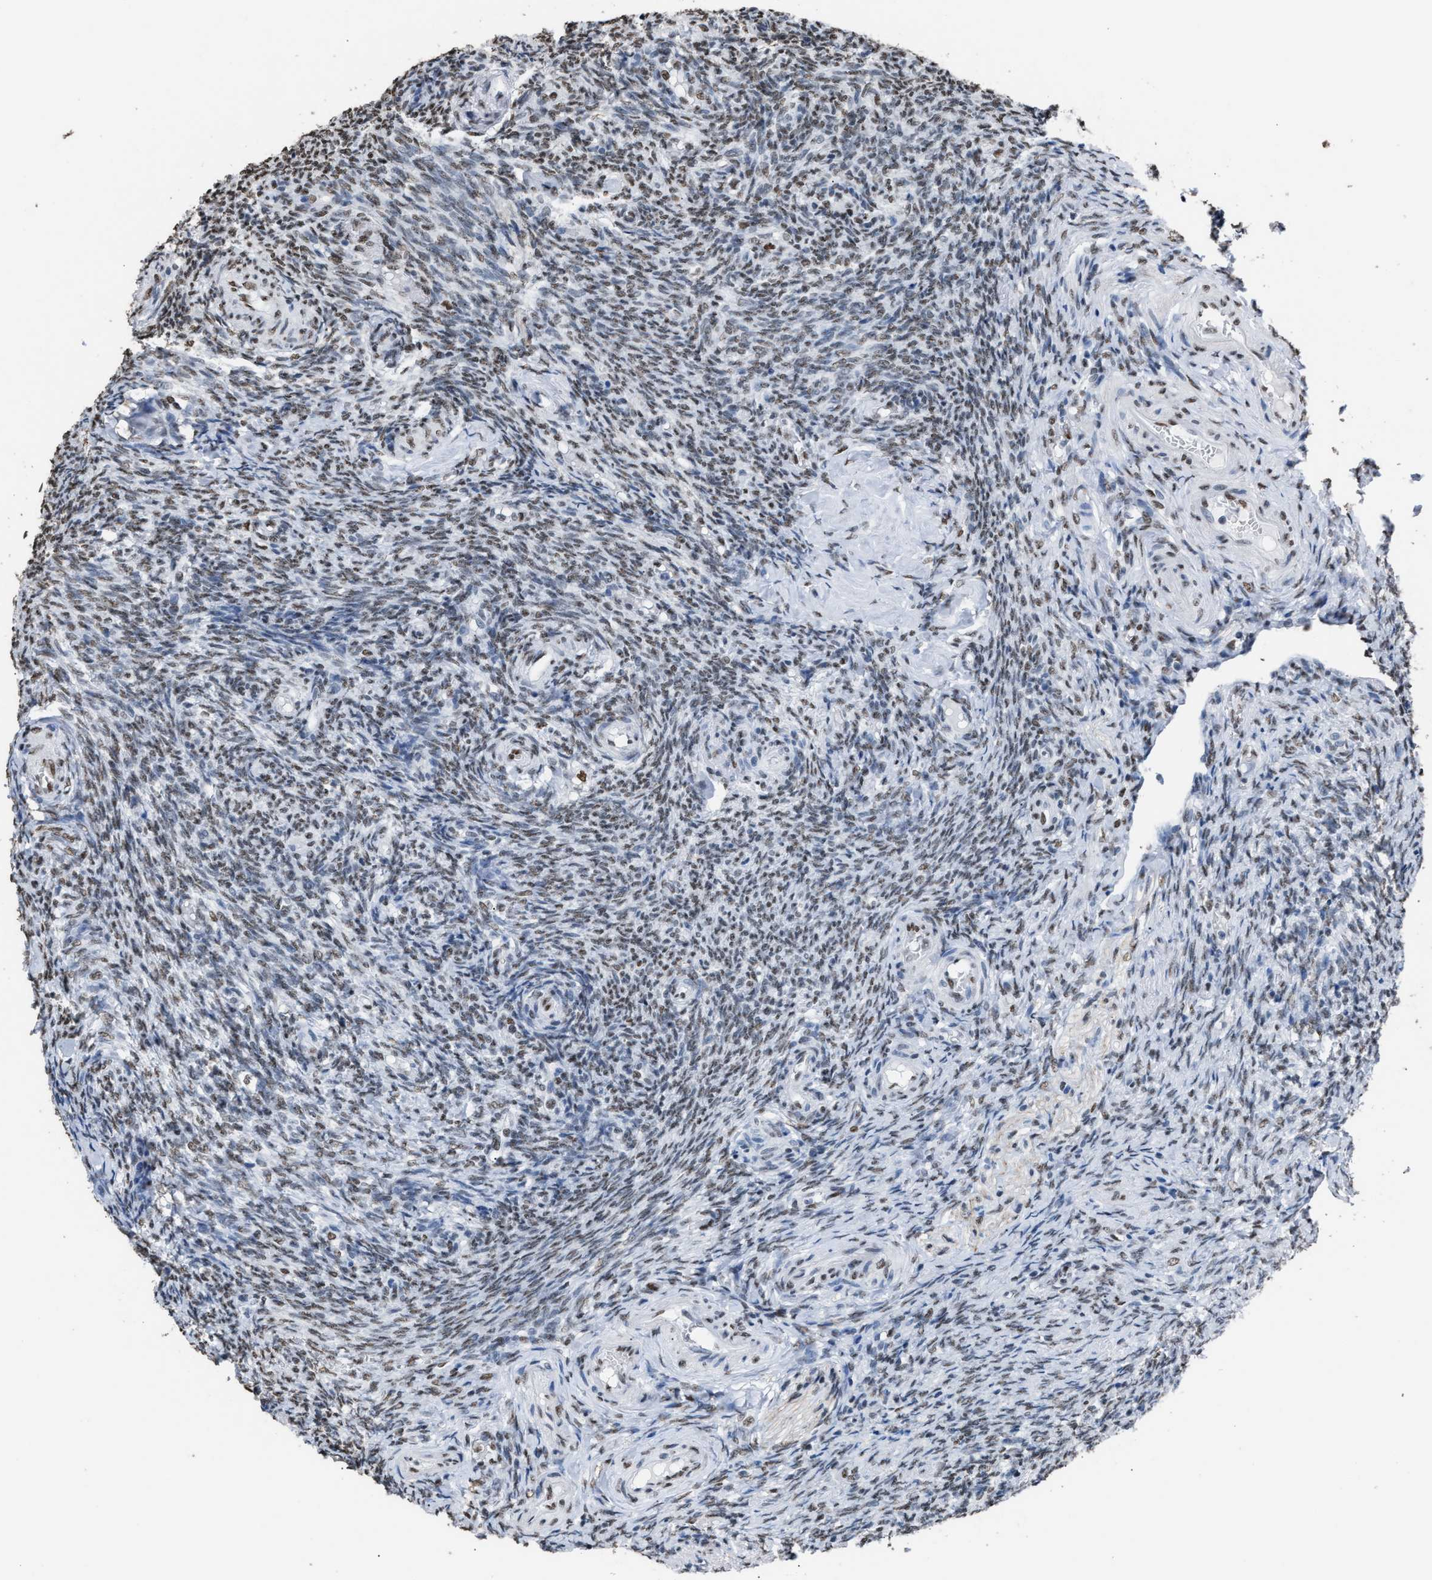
{"staining": {"intensity": "moderate", "quantity": ">75%", "location": "nuclear"}, "tissue": "ovary", "cell_type": "Follicle cells", "image_type": "normal", "snomed": [{"axis": "morphology", "description": "Normal tissue, NOS"}, {"axis": "topography", "description": "Ovary"}], "caption": "Immunohistochemistry staining of unremarkable ovary, which displays medium levels of moderate nuclear positivity in about >75% of follicle cells indicating moderate nuclear protein staining. The staining was performed using DAB (3,3'-diaminobenzidine) (brown) for protein detection and nuclei were counterstained in hematoxylin (blue).", "gene": "CCAR2", "patient": {"sex": "female", "age": 41}}